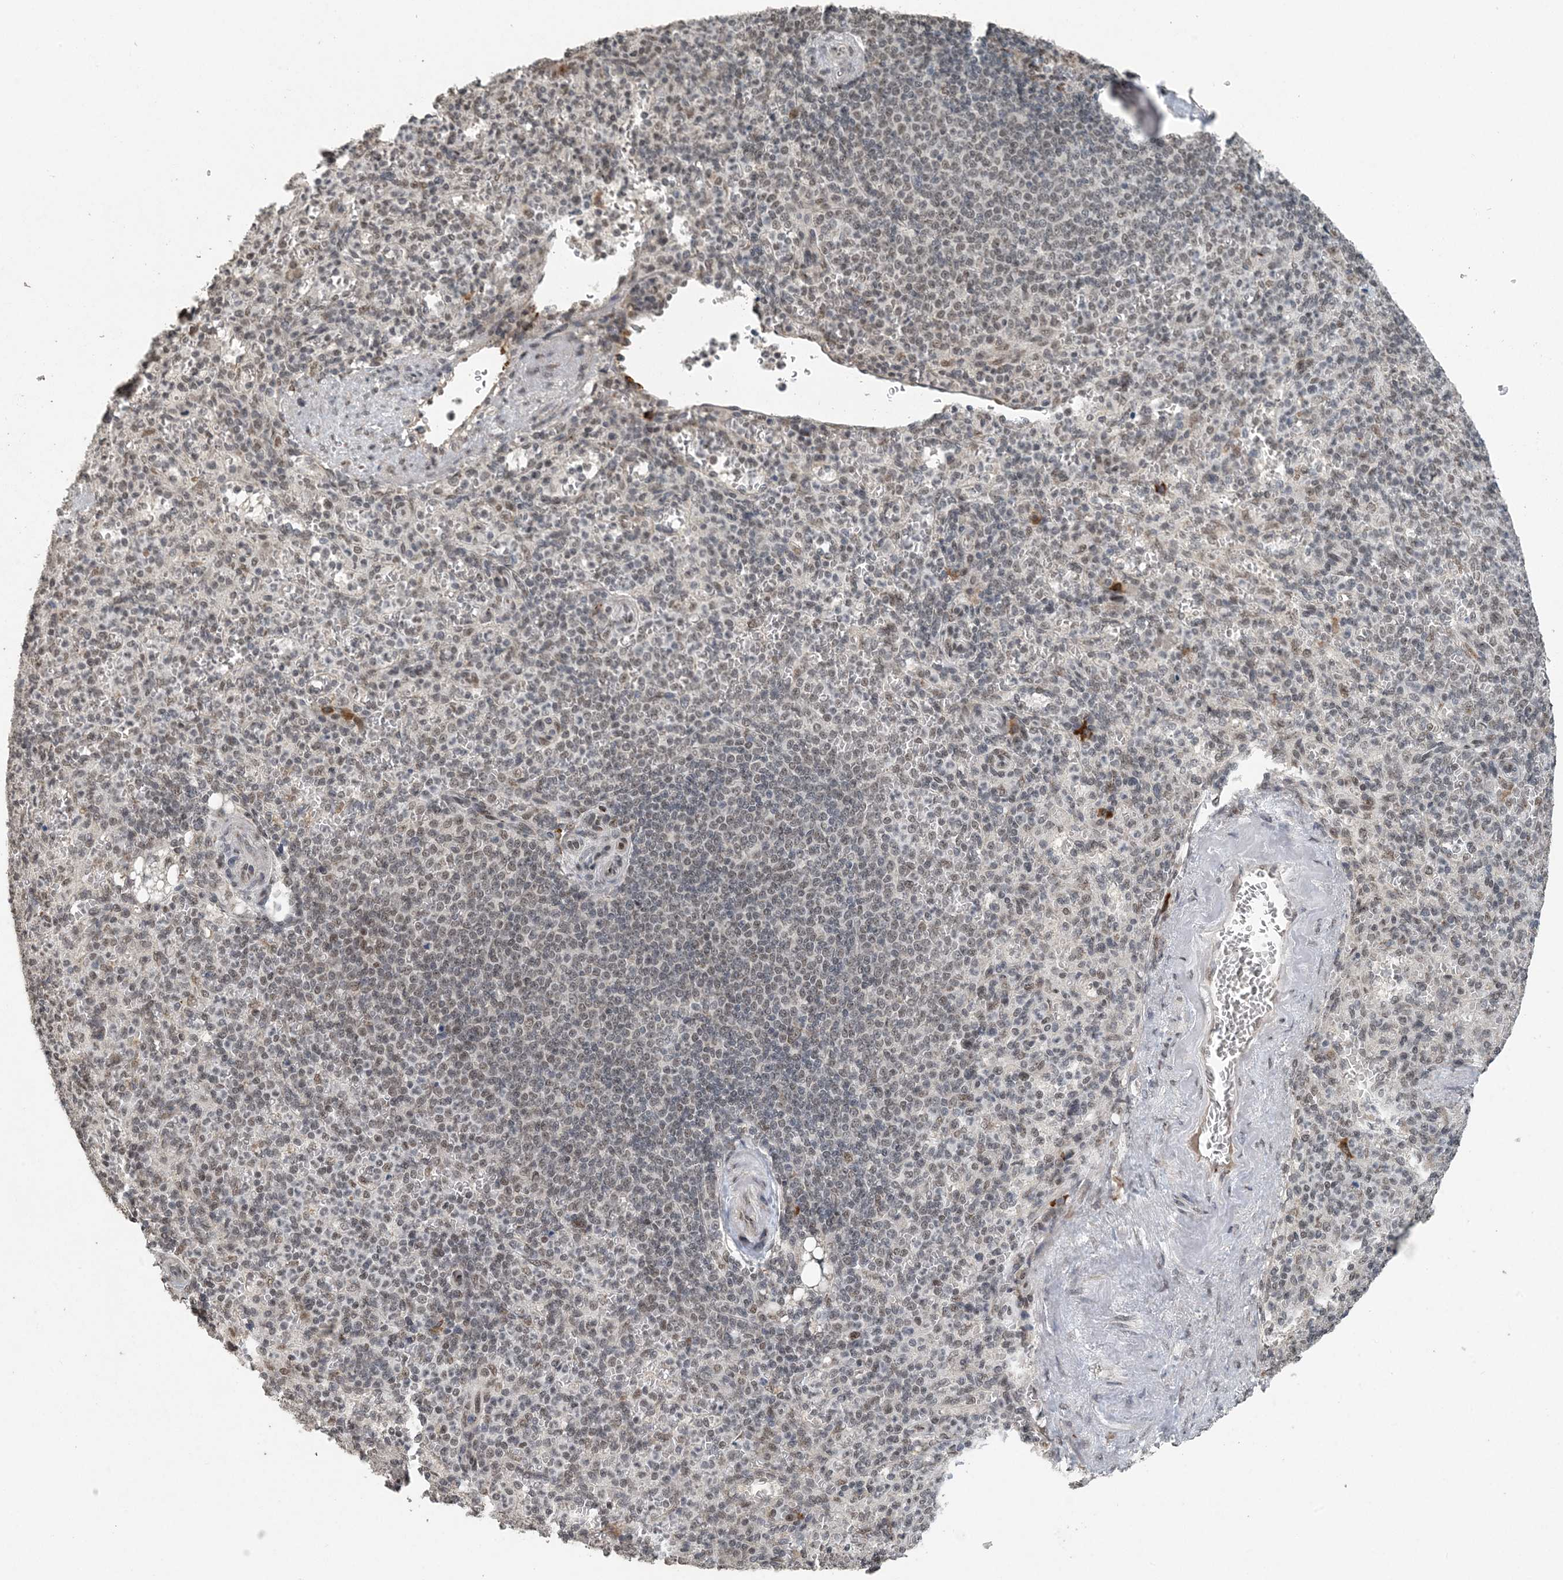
{"staining": {"intensity": "weak", "quantity": "25%-75%", "location": "nuclear"}, "tissue": "spleen", "cell_type": "Cells in red pulp", "image_type": "normal", "snomed": [{"axis": "morphology", "description": "Normal tissue, NOS"}, {"axis": "topography", "description": "Spleen"}], "caption": "Immunohistochemical staining of benign spleen demonstrates weak nuclear protein expression in approximately 25%-75% of cells in red pulp. (Brightfield microscopy of DAB IHC at high magnification).", "gene": "MBD2", "patient": {"sex": "female", "age": 74}}